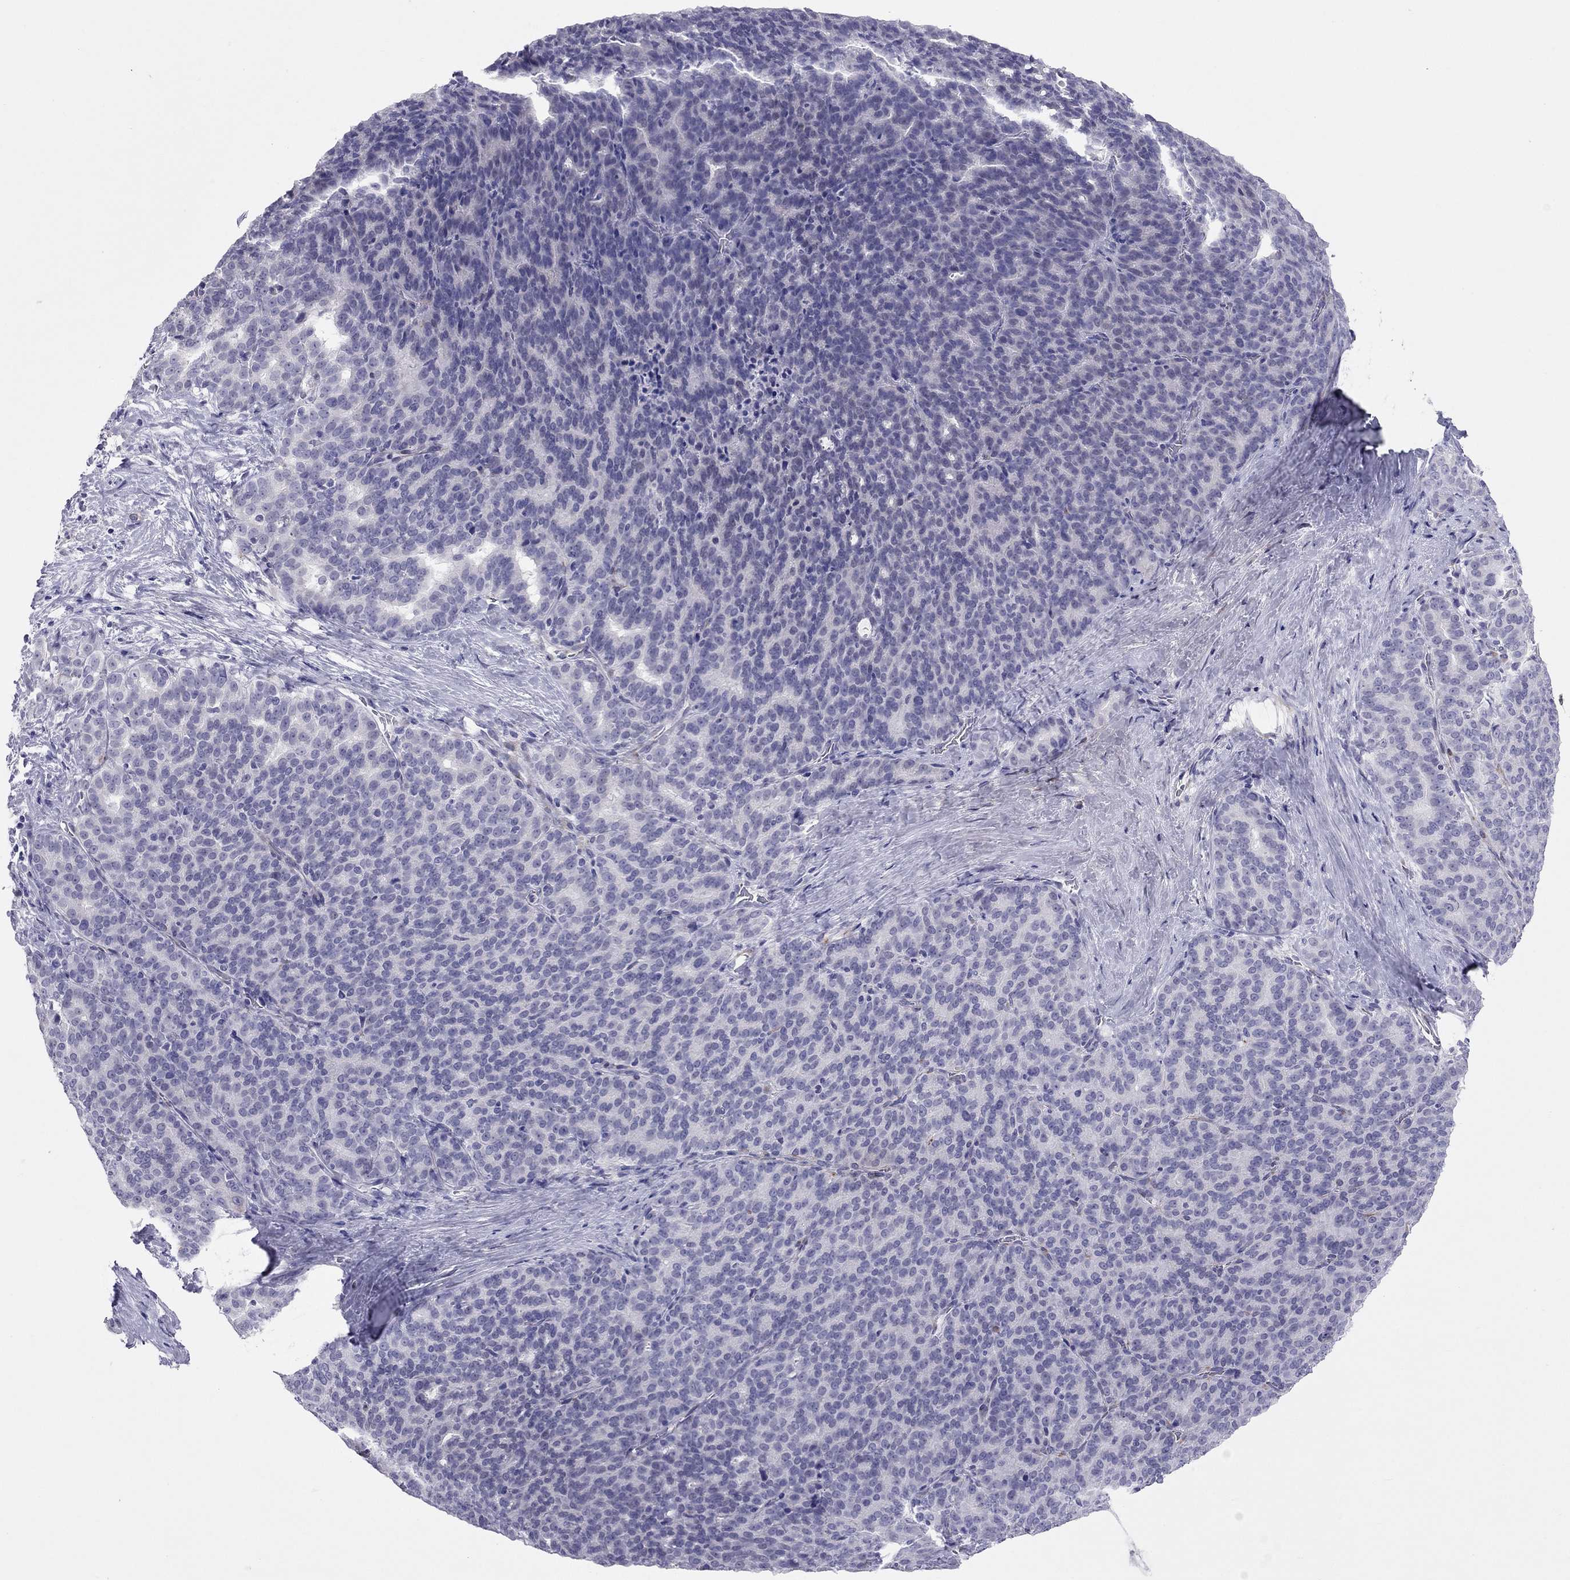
{"staining": {"intensity": "negative", "quantity": "none", "location": "none"}, "tissue": "liver cancer", "cell_type": "Tumor cells", "image_type": "cancer", "snomed": [{"axis": "morphology", "description": "Cholangiocarcinoma"}, {"axis": "topography", "description": "Liver"}], "caption": "An IHC image of cholangiocarcinoma (liver) is shown. There is no staining in tumor cells of cholangiocarcinoma (liver). (Brightfield microscopy of DAB (3,3'-diaminobenzidine) immunohistochemistry at high magnification).", "gene": "CROCC2", "patient": {"sex": "female", "age": 47}}